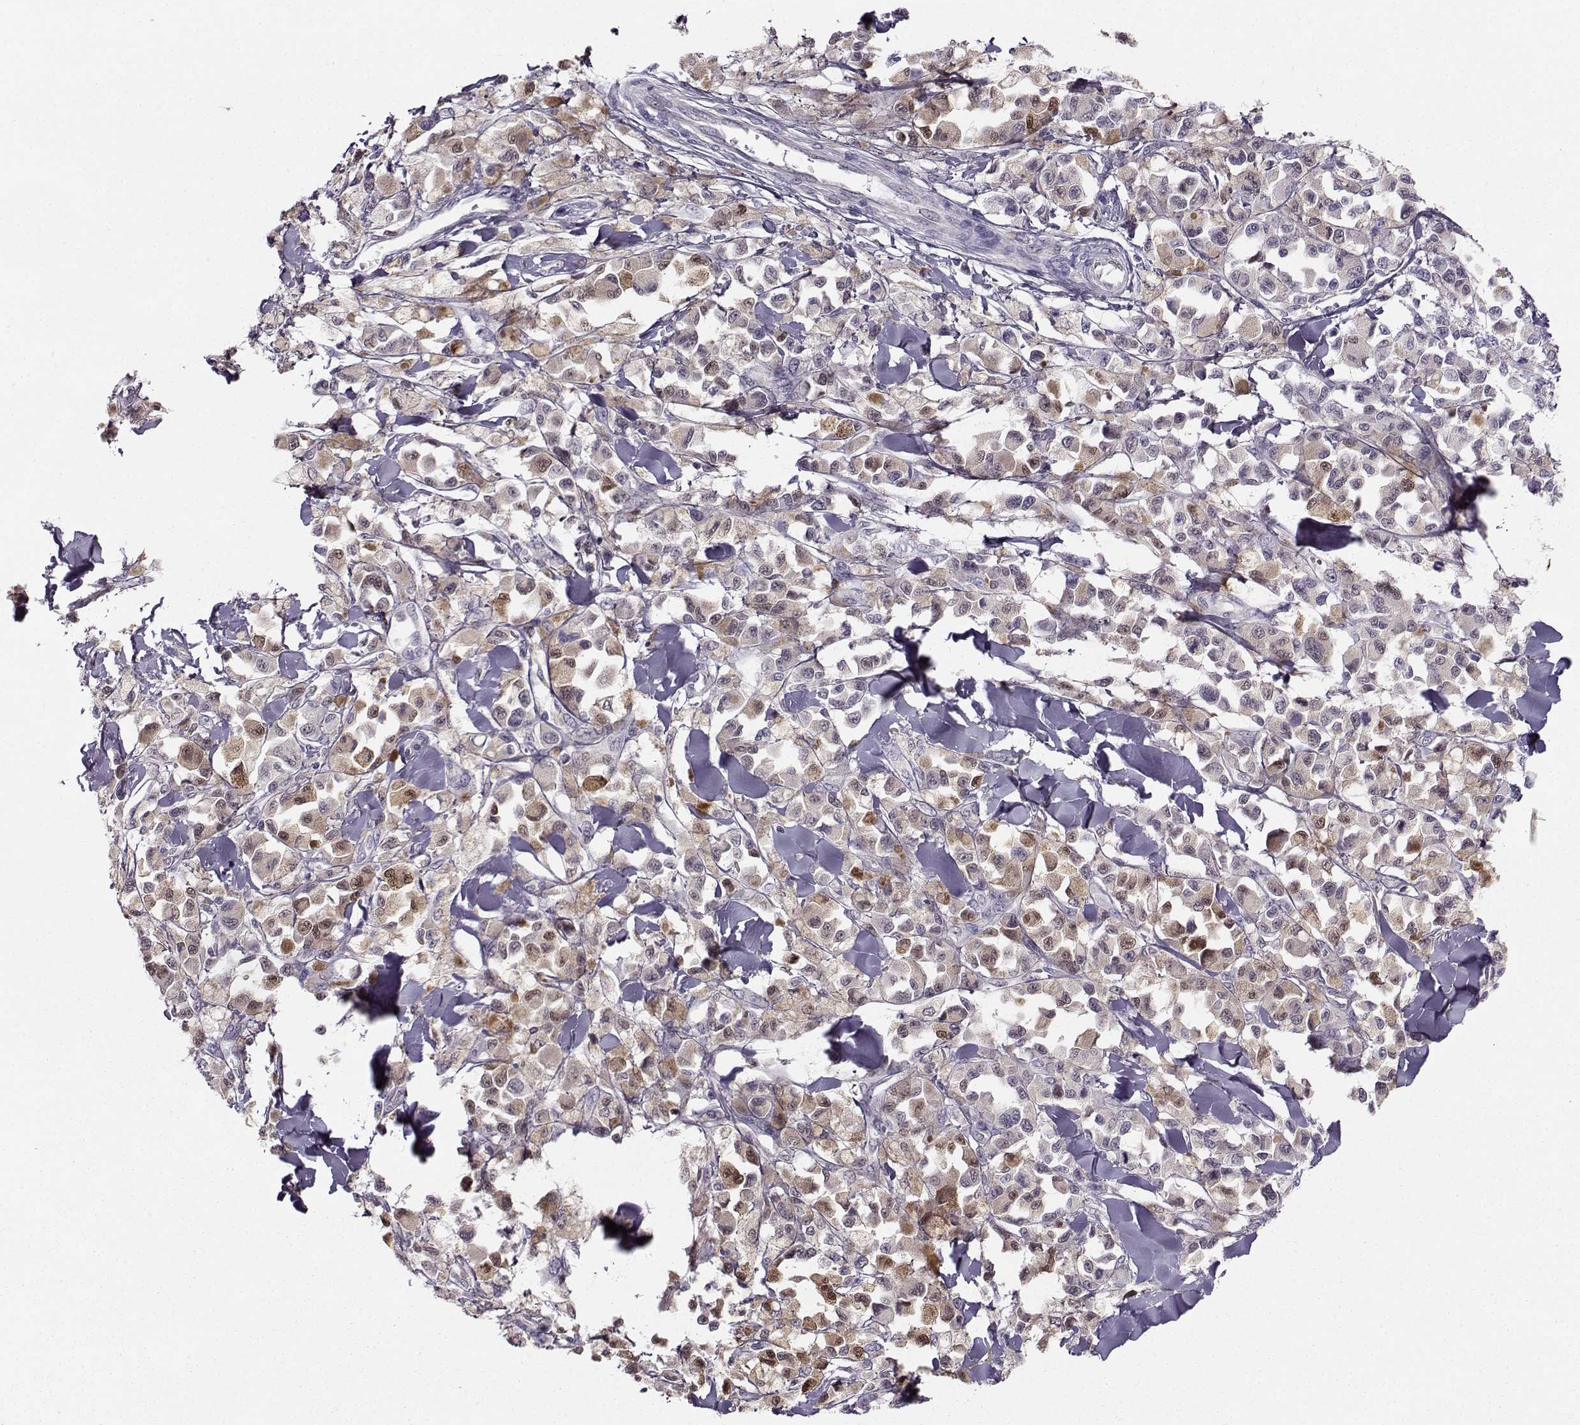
{"staining": {"intensity": "moderate", "quantity": "<25%", "location": "cytoplasmic/membranous,nuclear"}, "tissue": "melanoma", "cell_type": "Tumor cells", "image_type": "cancer", "snomed": [{"axis": "morphology", "description": "Malignant melanoma, NOS"}, {"axis": "topography", "description": "Skin"}], "caption": "This is a micrograph of immunohistochemistry staining of melanoma, which shows moderate expression in the cytoplasmic/membranous and nuclear of tumor cells.", "gene": "PGK1", "patient": {"sex": "female", "age": 58}}